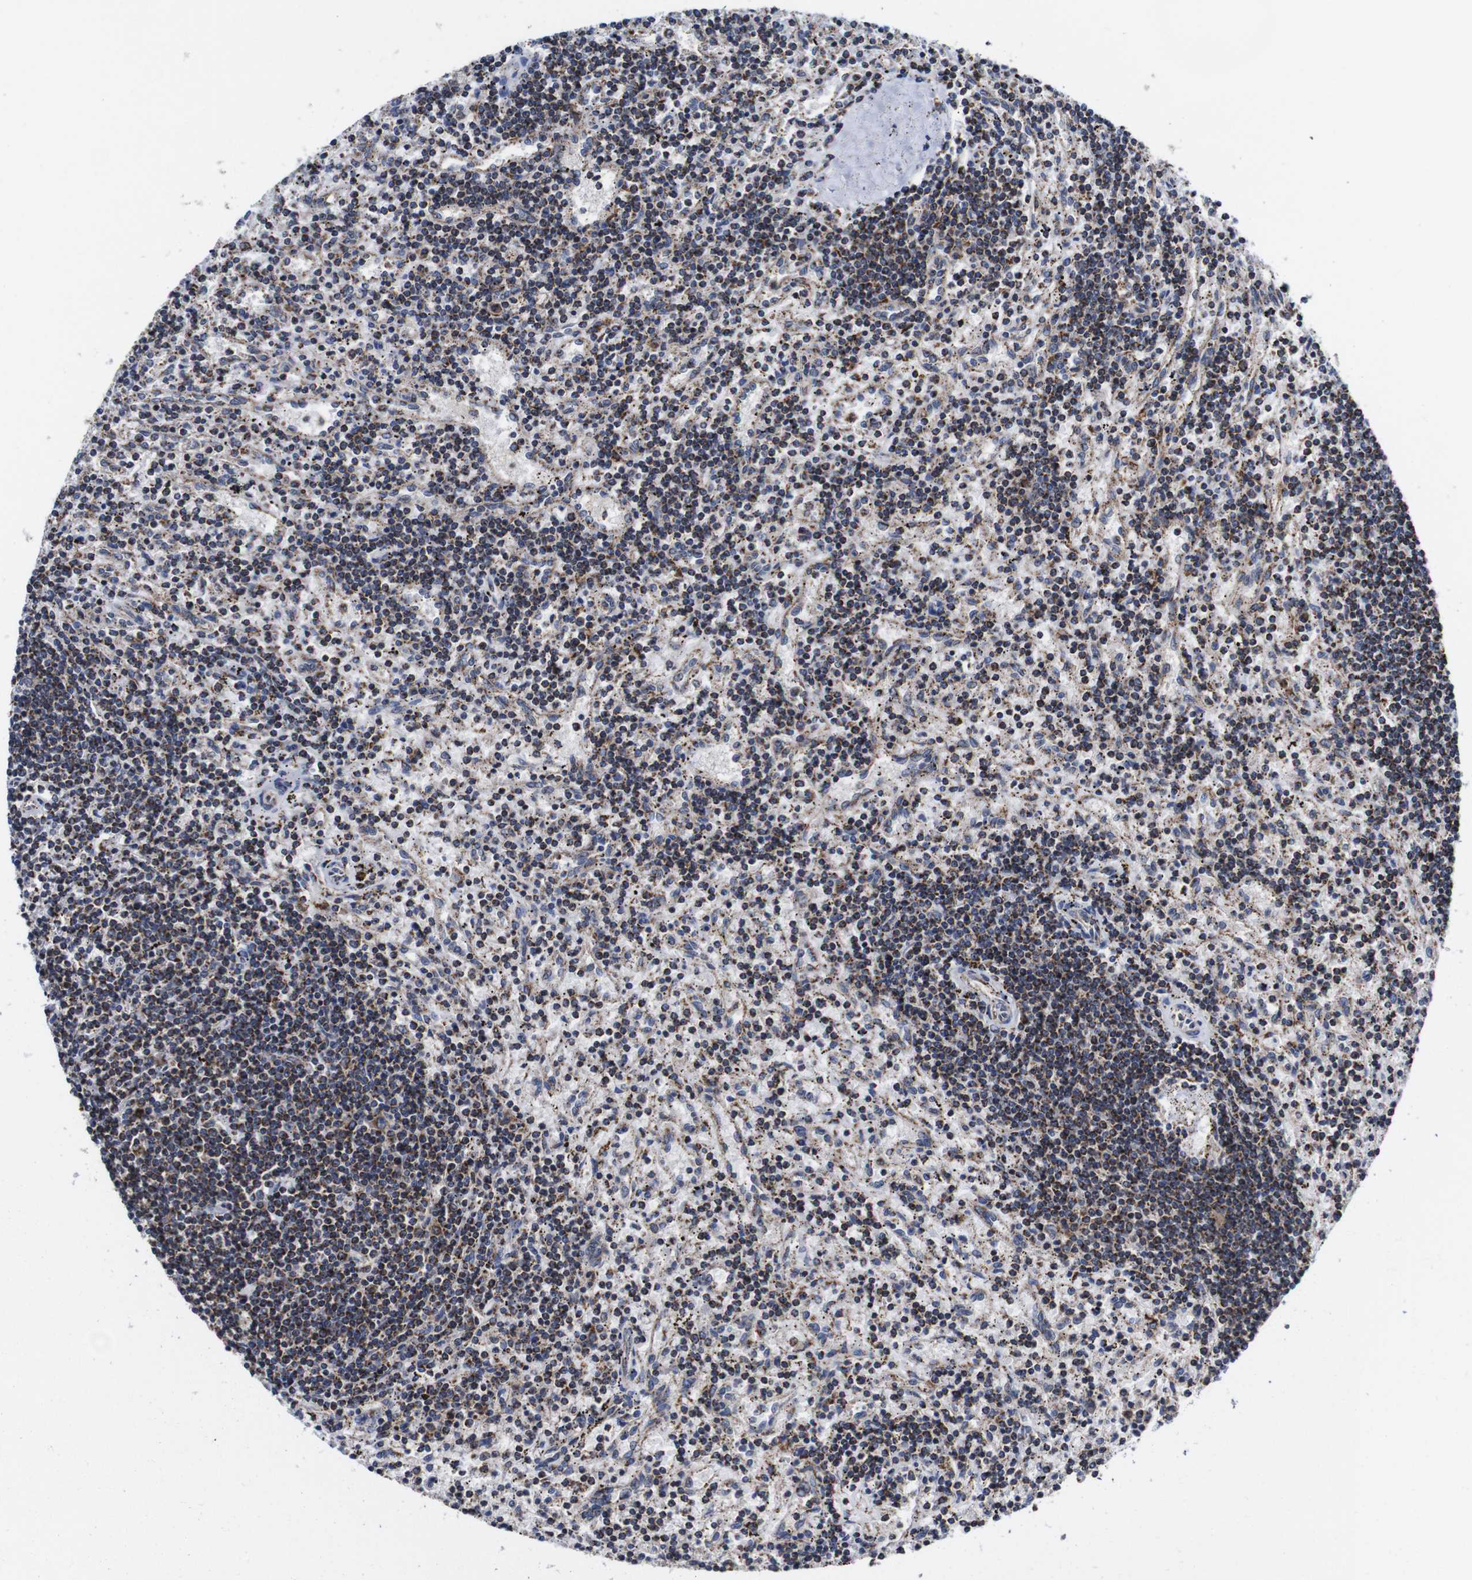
{"staining": {"intensity": "moderate", "quantity": ">75%", "location": "cytoplasmic/membranous"}, "tissue": "lymphoma", "cell_type": "Tumor cells", "image_type": "cancer", "snomed": [{"axis": "morphology", "description": "Malignant lymphoma, non-Hodgkin's type, Low grade"}, {"axis": "topography", "description": "Spleen"}], "caption": "A photomicrograph of low-grade malignant lymphoma, non-Hodgkin's type stained for a protein demonstrates moderate cytoplasmic/membranous brown staining in tumor cells.", "gene": "C17orf80", "patient": {"sex": "male", "age": 76}}